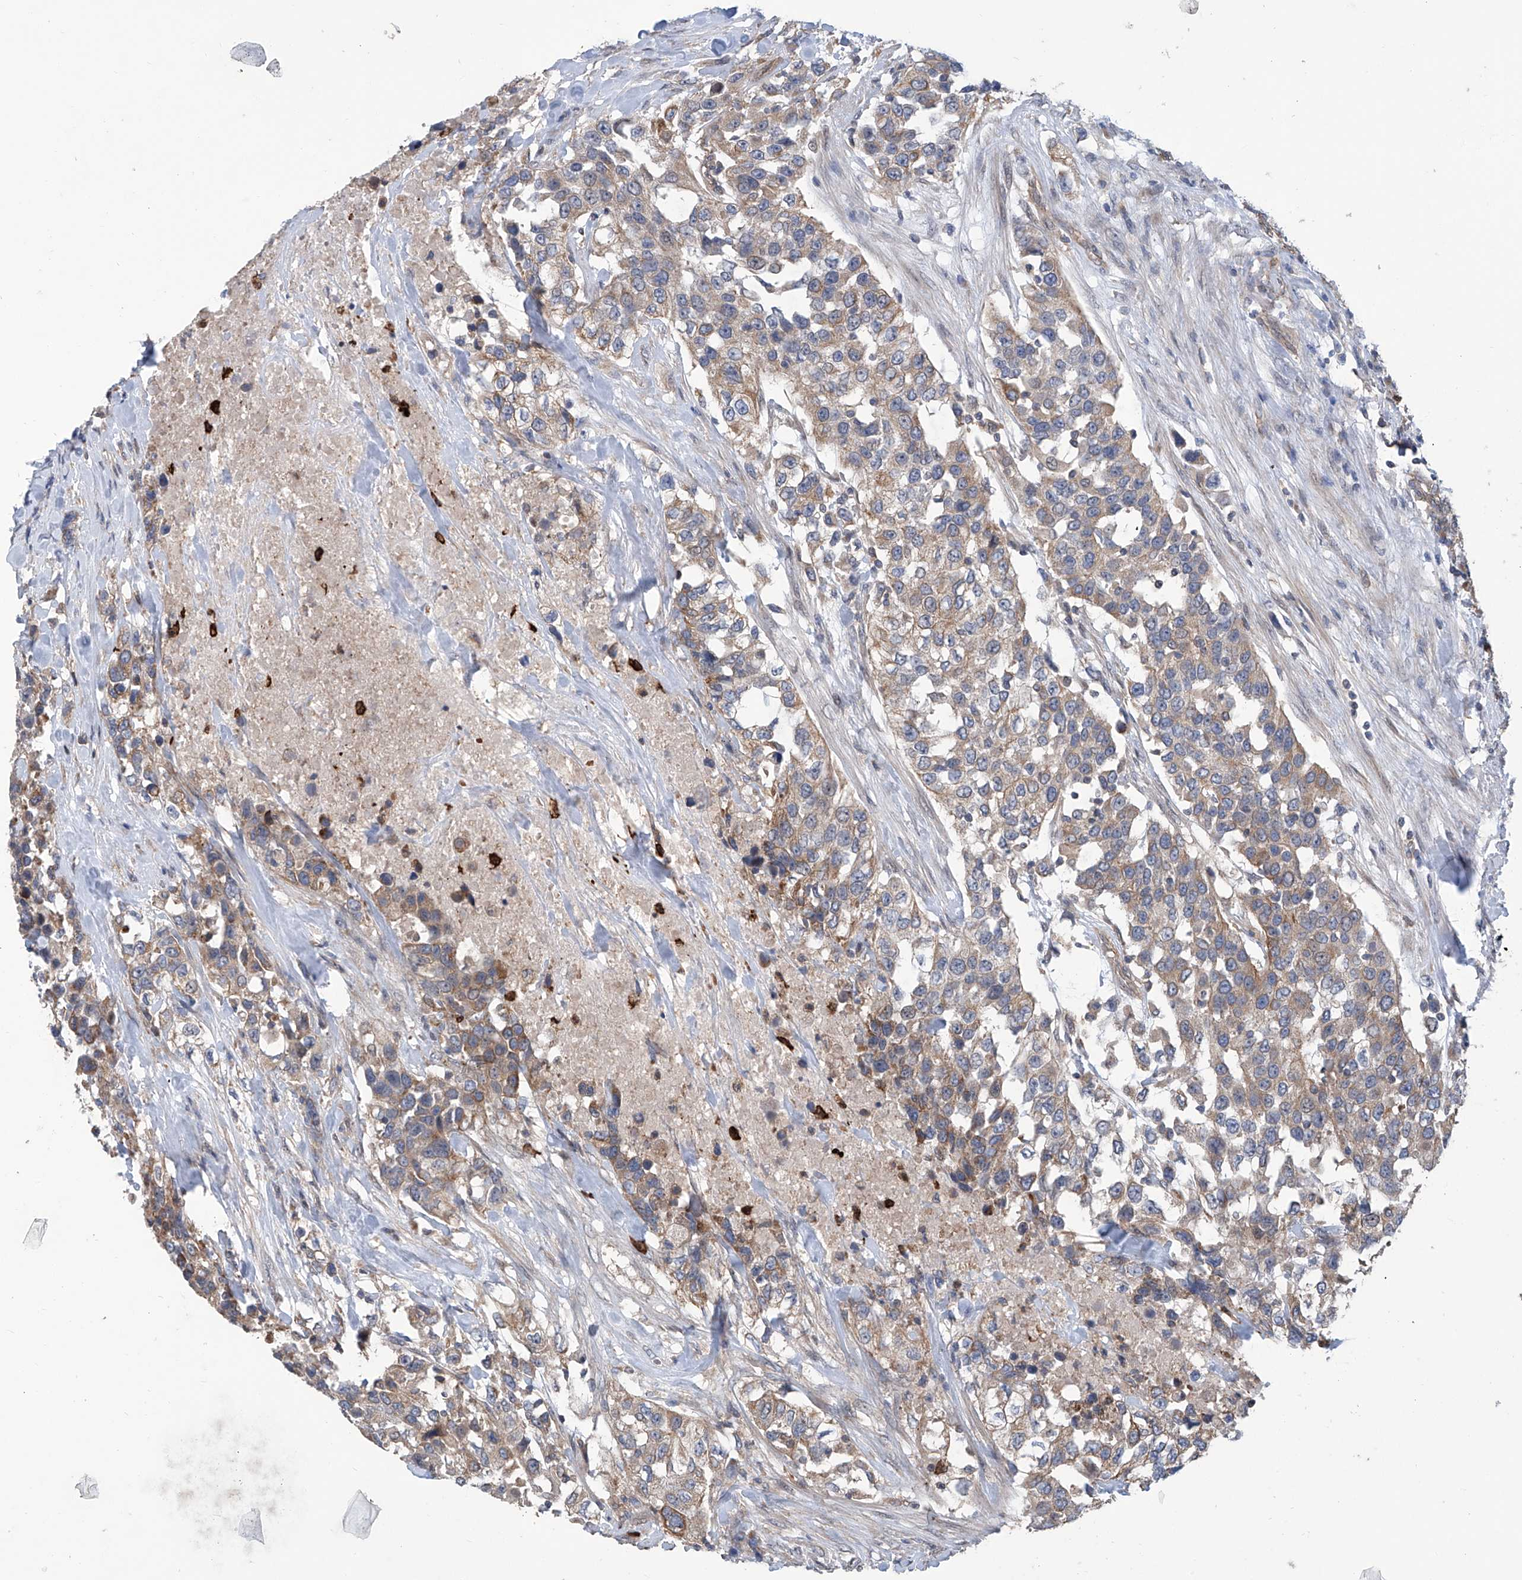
{"staining": {"intensity": "weak", "quantity": ">75%", "location": "cytoplasmic/membranous"}, "tissue": "urothelial cancer", "cell_type": "Tumor cells", "image_type": "cancer", "snomed": [{"axis": "morphology", "description": "Urothelial carcinoma, High grade"}, {"axis": "topography", "description": "Urinary bladder"}], "caption": "DAB immunohistochemical staining of high-grade urothelial carcinoma reveals weak cytoplasmic/membranous protein positivity in approximately >75% of tumor cells. (DAB (3,3'-diaminobenzidine) IHC, brown staining for protein, blue staining for nuclei).", "gene": "EIF2D", "patient": {"sex": "female", "age": 80}}